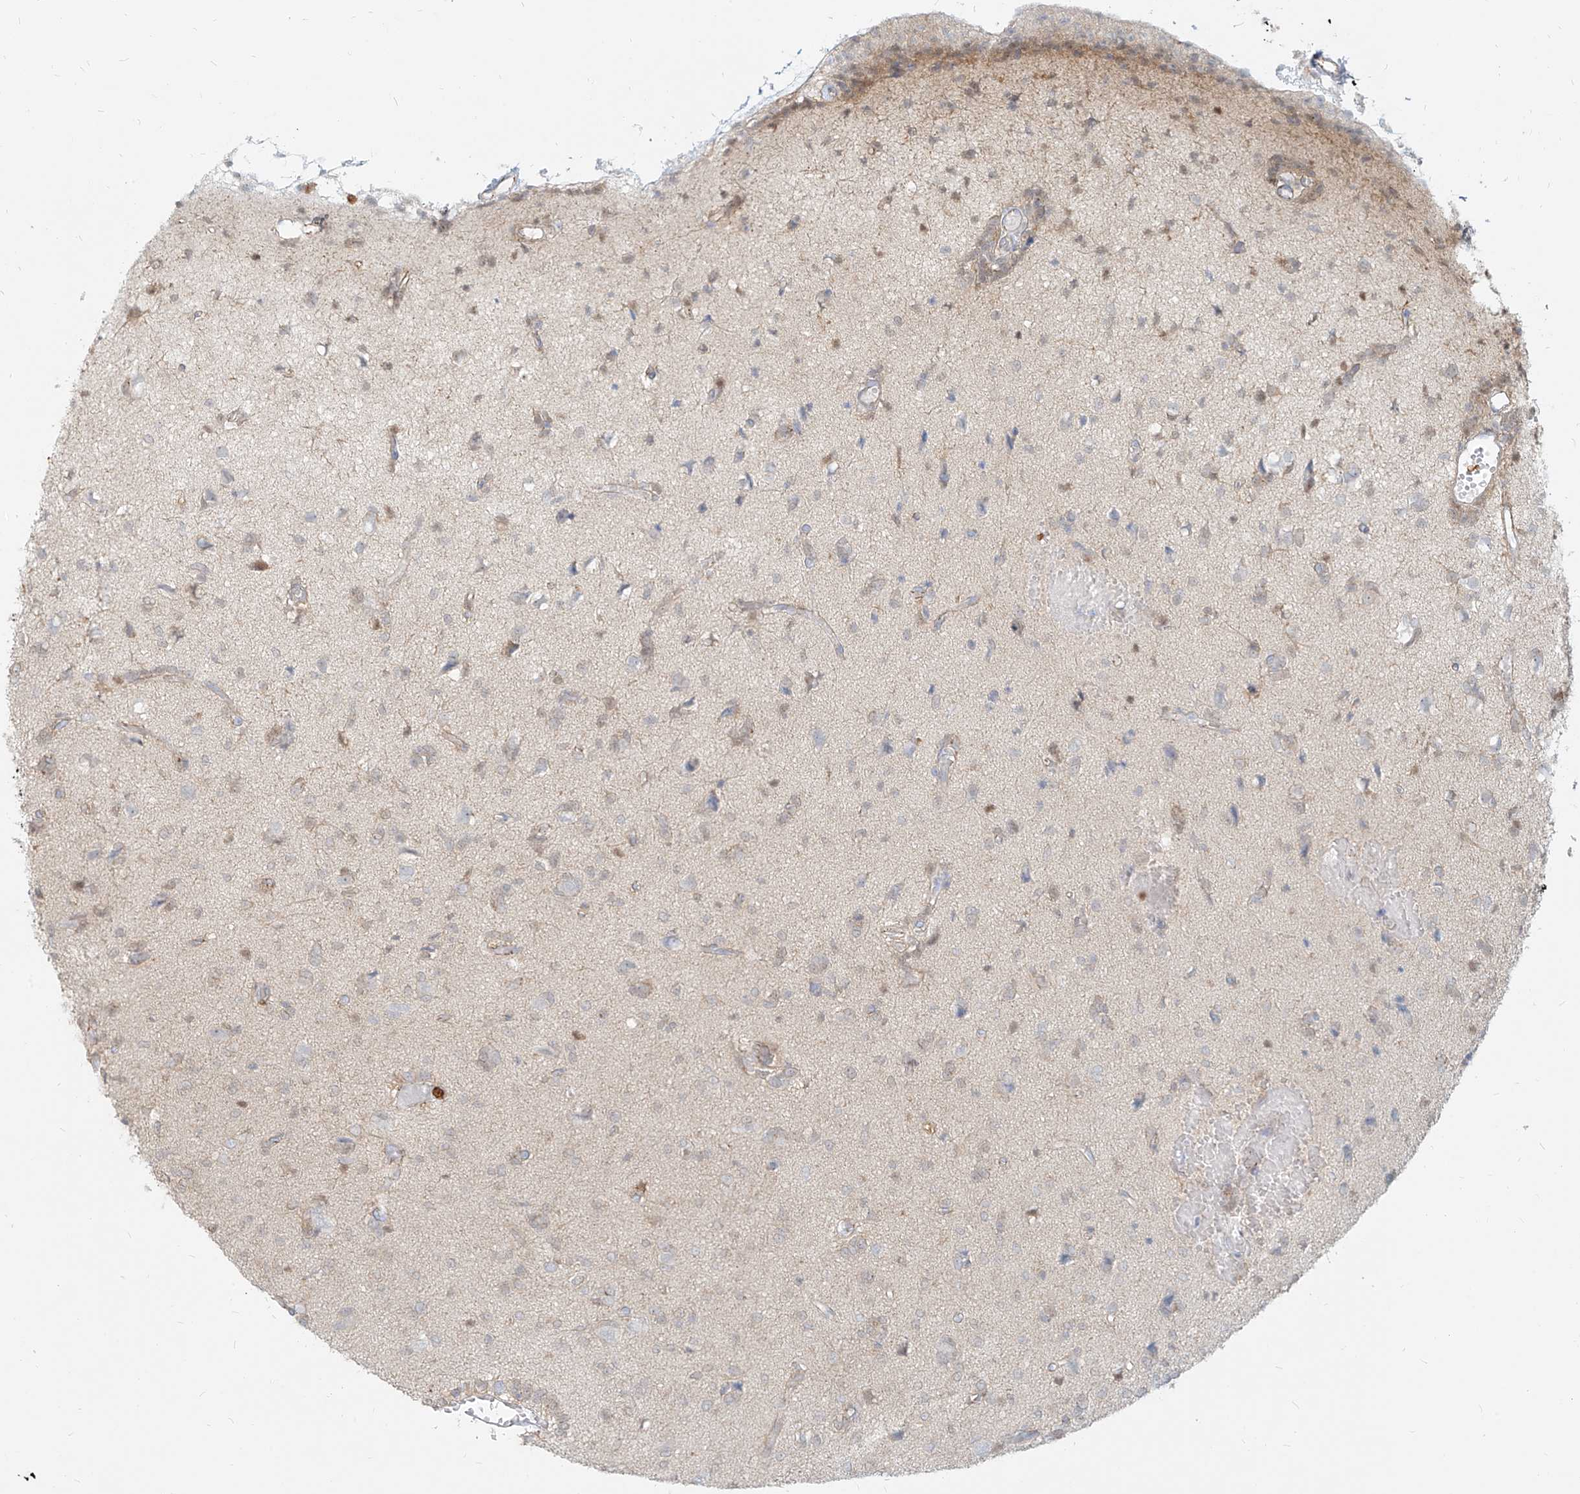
{"staining": {"intensity": "negative", "quantity": "none", "location": "none"}, "tissue": "glioma", "cell_type": "Tumor cells", "image_type": "cancer", "snomed": [{"axis": "morphology", "description": "Glioma, malignant, High grade"}, {"axis": "topography", "description": "Brain"}], "caption": "Micrograph shows no significant protein positivity in tumor cells of glioma.", "gene": "PGD", "patient": {"sex": "female", "age": 59}}